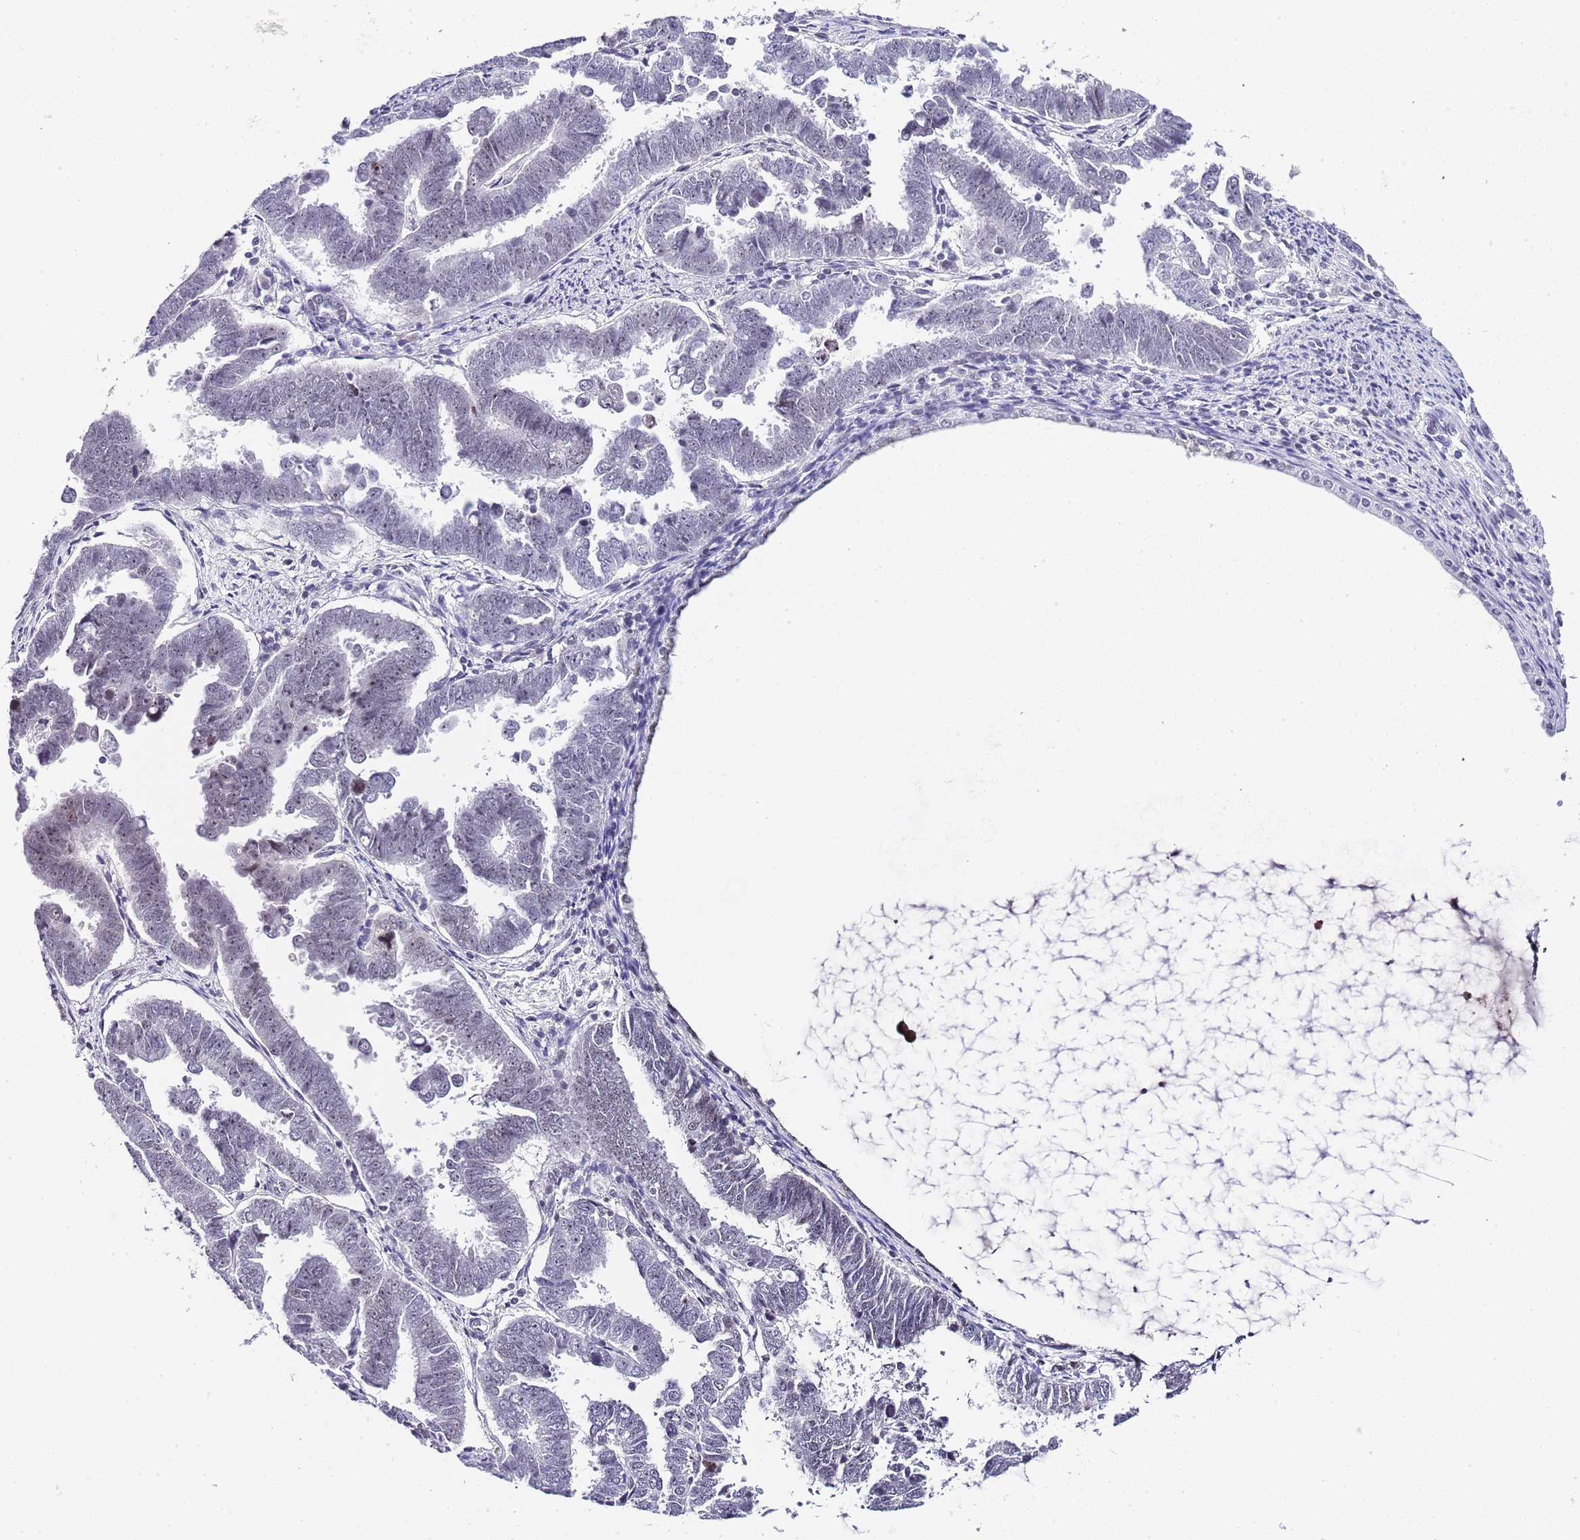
{"staining": {"intensity": "negative", "quantity": "none", "location": "none"}, "tissue": "endometrial cancer", "cell_type": "Tumor cells", "image_type": "cancer", "snomed": [{"axis": "morphology", "description": "Adenocarcinoma, NOS"}, {"axis": "topography", "description": "Endometrium"}], "caption": "Immunohistochemical staining of human endometrial cancer (adenocarcinoma) reveals no significant expression in tumor cells.", "gene": "NOP56", "patient": {"sex": "female", "age": 75}}